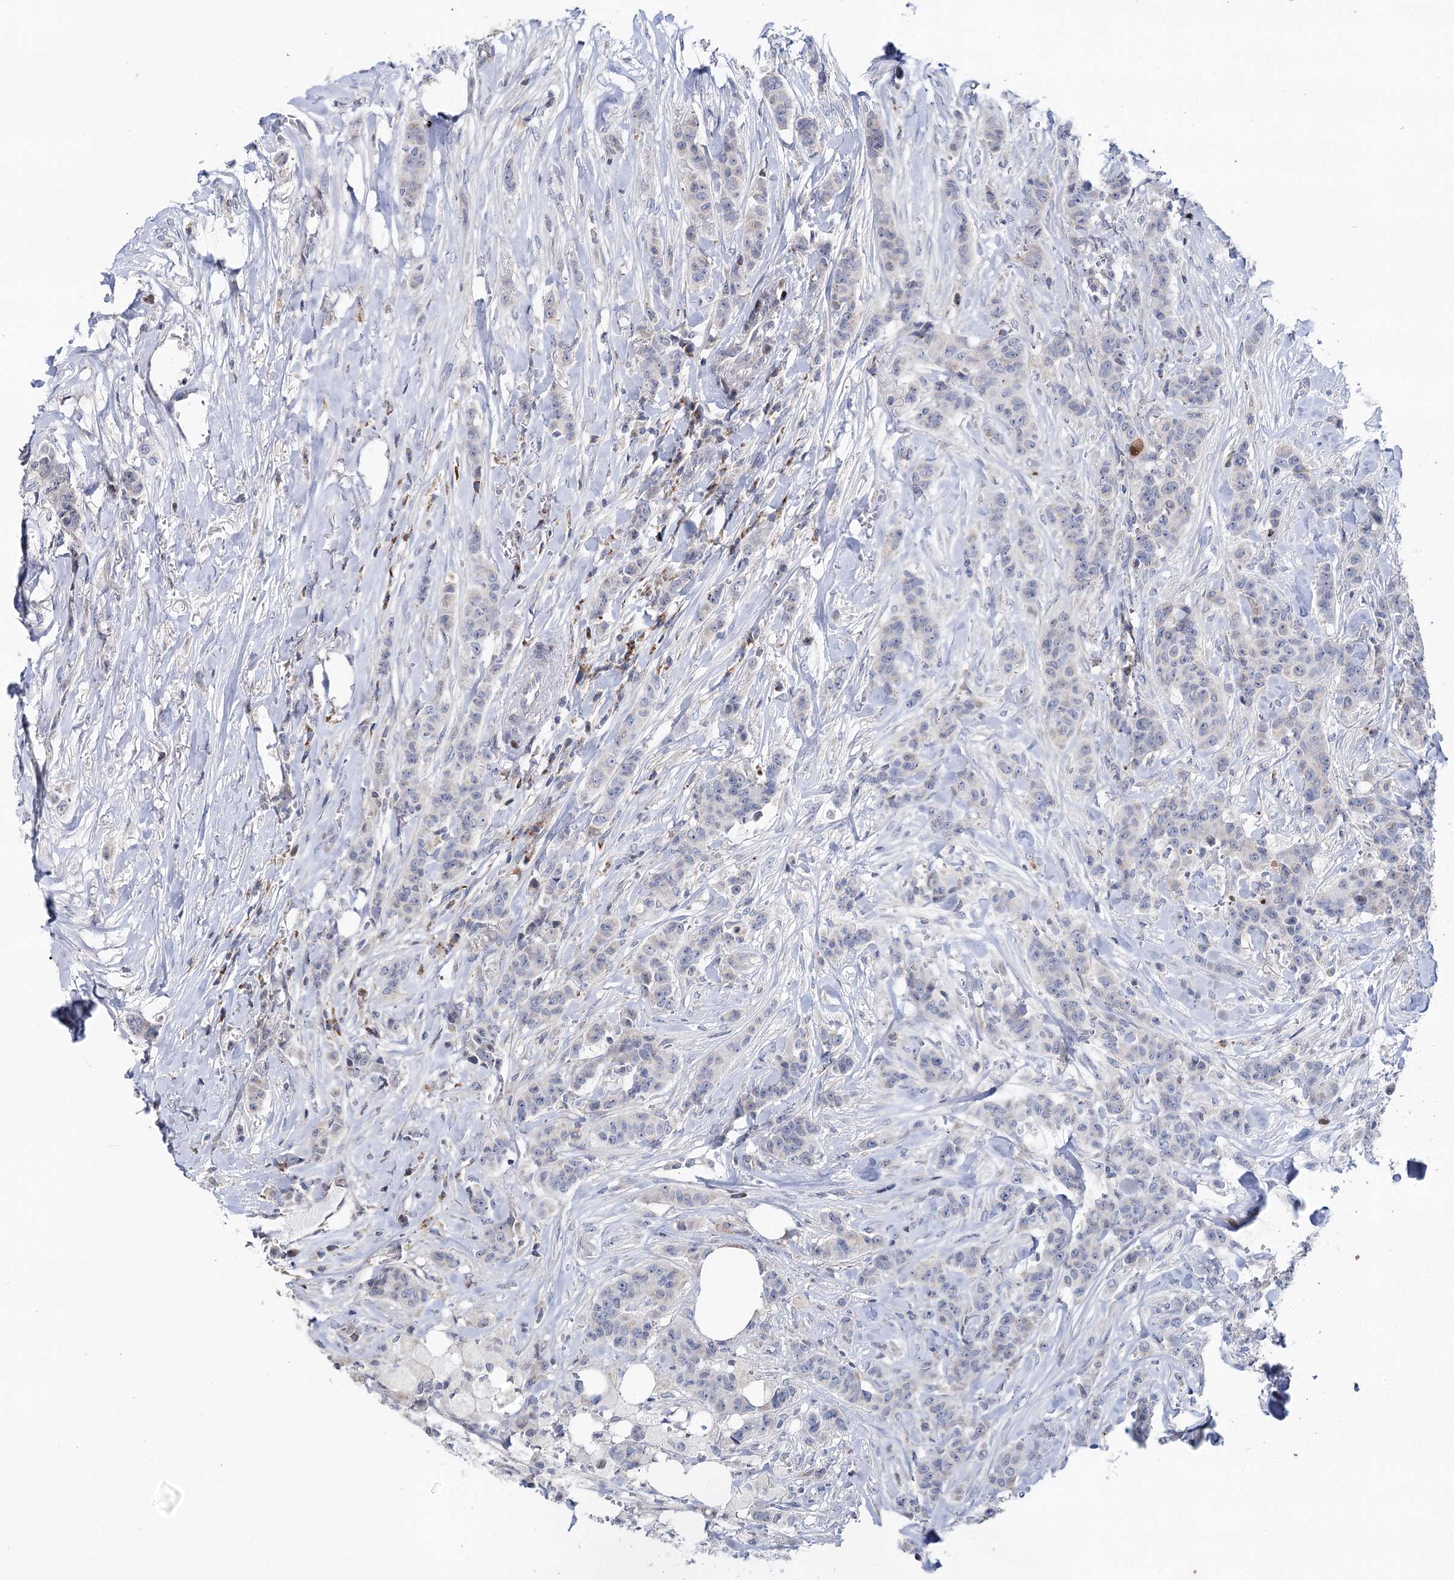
{"staining": {"intensity": "negative", "quantity": "none", "location": "none"}, "tissue": "breast cancer", "cell_type": "Tumor cells", "image_type": "cancer", "snomed": [{"axis": "morphology", "description": "Duct carcinoma"}, {"axis": "topography", "description": "Breast"}], "caption": "This is an immunohistochemistry micrograph of breast cancer (invasive ductal carcinoma). There is no expression in tumor cells.", "gene": "PTGR1", "patient": {"sex": "female", "age": 40}}